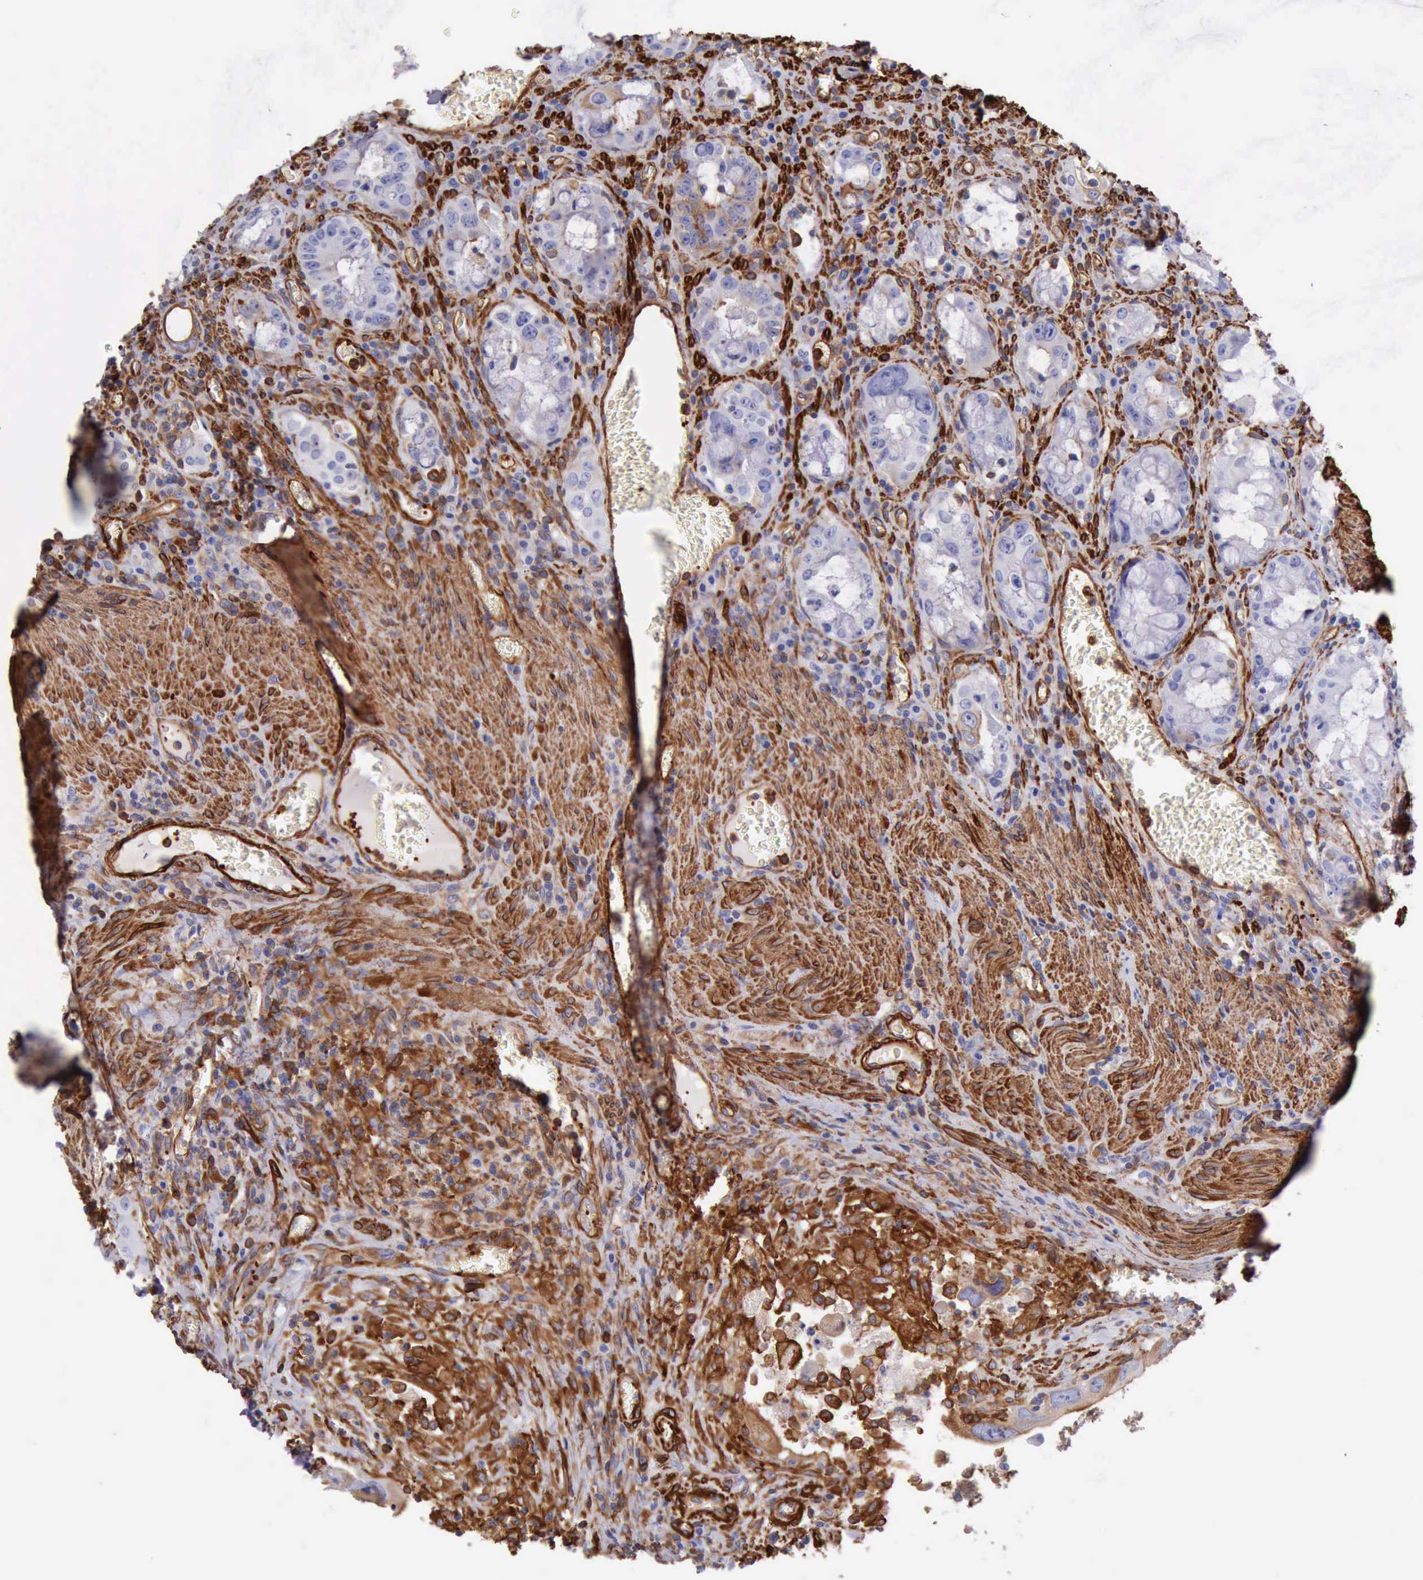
{"staining": {"intensity": "negative", "quantity": "none", "location": "none"}, "tissue": "colorectal cancer", "cell_type": "Tumor cells", "image_type": "cancer", "snomed": [{"axis": "morphology", "description": "Adenocarcinoma, NOS"}, {"axis": "topography", "description": "Rectum"}], "caption": "Image shows no protein positivity in tumor cells of colorectal cancer tissue. The staining was performed using DAB to visualize the protein expression in brown, while the nuclei were stained in blue with hematoxylin (Magnification: 20x).", "gene": "FLNA", "patient": {"sex": "male", "age": 70}}